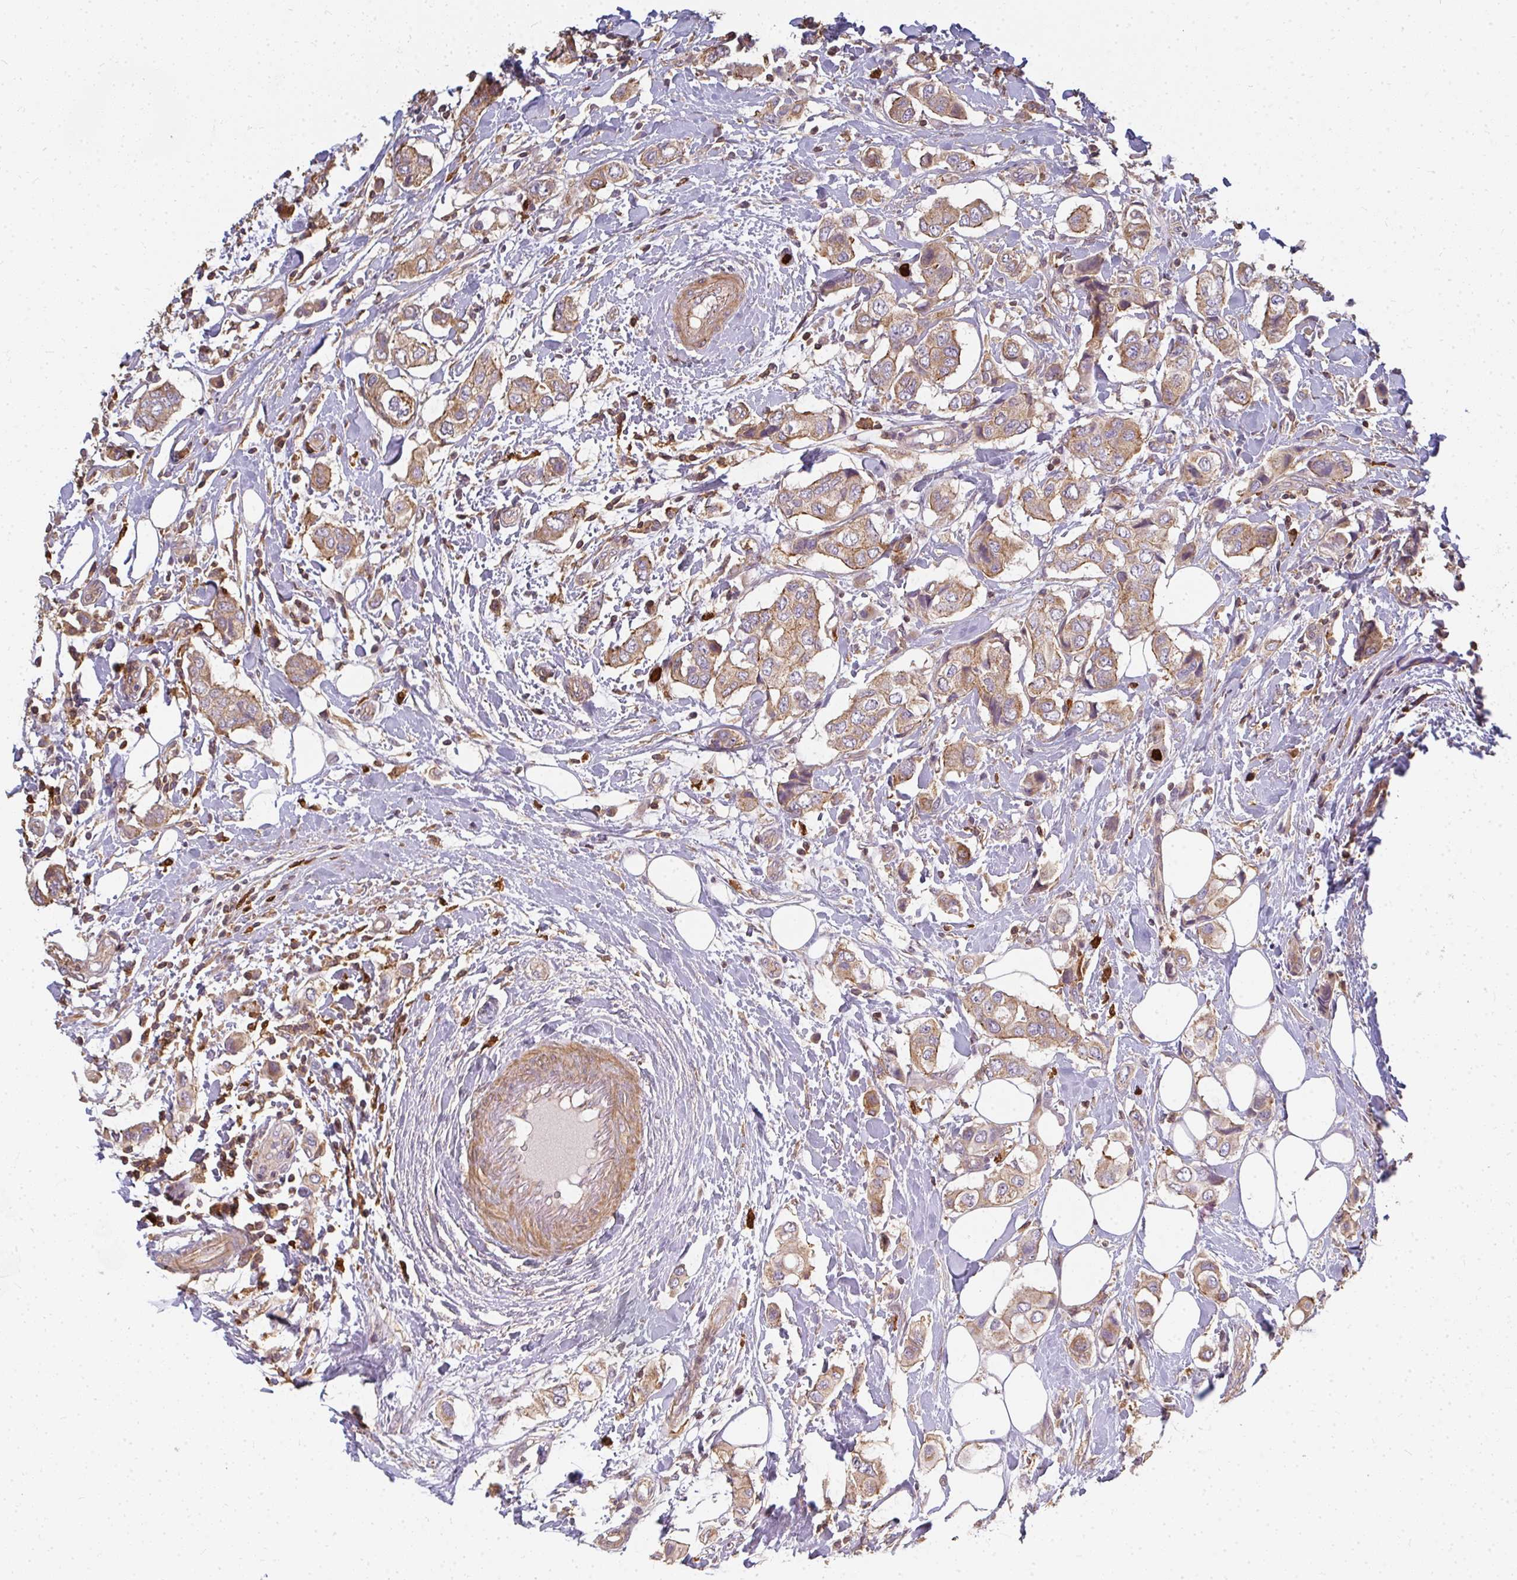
{"staining": {"intensity": "moderate", "quantity": ">75%", "location": "cytoplasmic/membranous"}, "tissue": "breast cancer", "cell_type": "Tumor cells", "image_type": "cancer", "snomed": [{"axis": "morphology", "description": "Lobular carcinoma"}, {"axis": "topography", "description": "Breast"}], "caption": "A brown stain labels moderate cytoplasmic/membranous positivity of a protein in human breast cancer tumor cells. The staining is performed using DAB (3,3'-diaminobenzidine) brown chromogen to label protein expression. The nuclei are counter-stained blue using hematoxylin.", "gene": "CNTRL", "patient": {"sex": "female", "age": 51}}